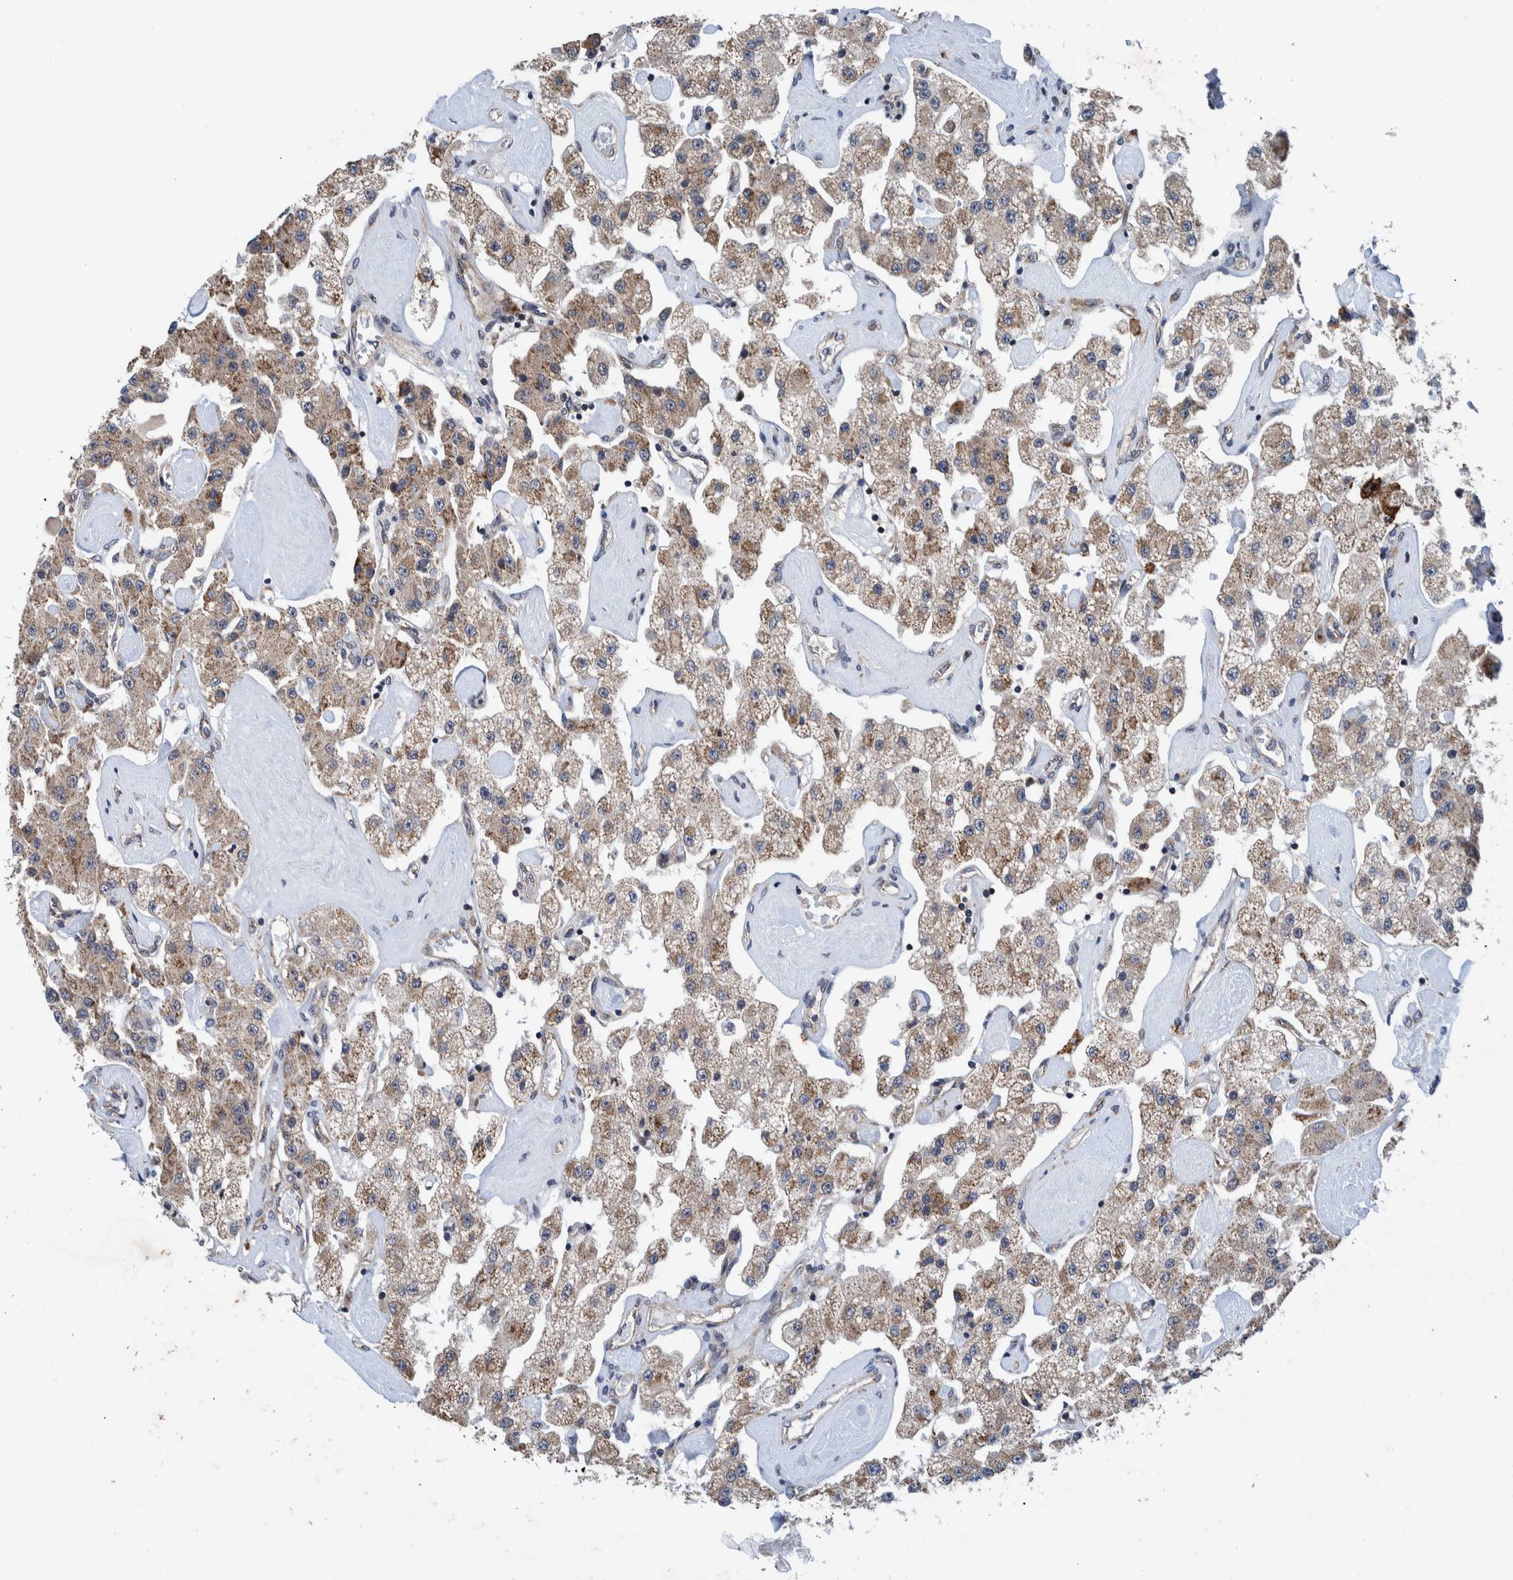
{"staining": {"intensity": "moderate", "quantity": ">75%", "location": "cytoplasmic/membranous"}, "tissue": "carcinoid", "cell_type": "Tumor cells", "image_type": "cancer", "snomed": [{"axis": "morphology", "description": "Carcinoid, malignant, NOS"}, {"axis": "topography", "description": "Pancreas"}], "caption": "A brown stain highlights moderate cytoplasmic/membranous positivity of a protein in carcinoid tumor cells.", "gene": "MRPS7", "patient": {"sex": "male", "age": 41}}